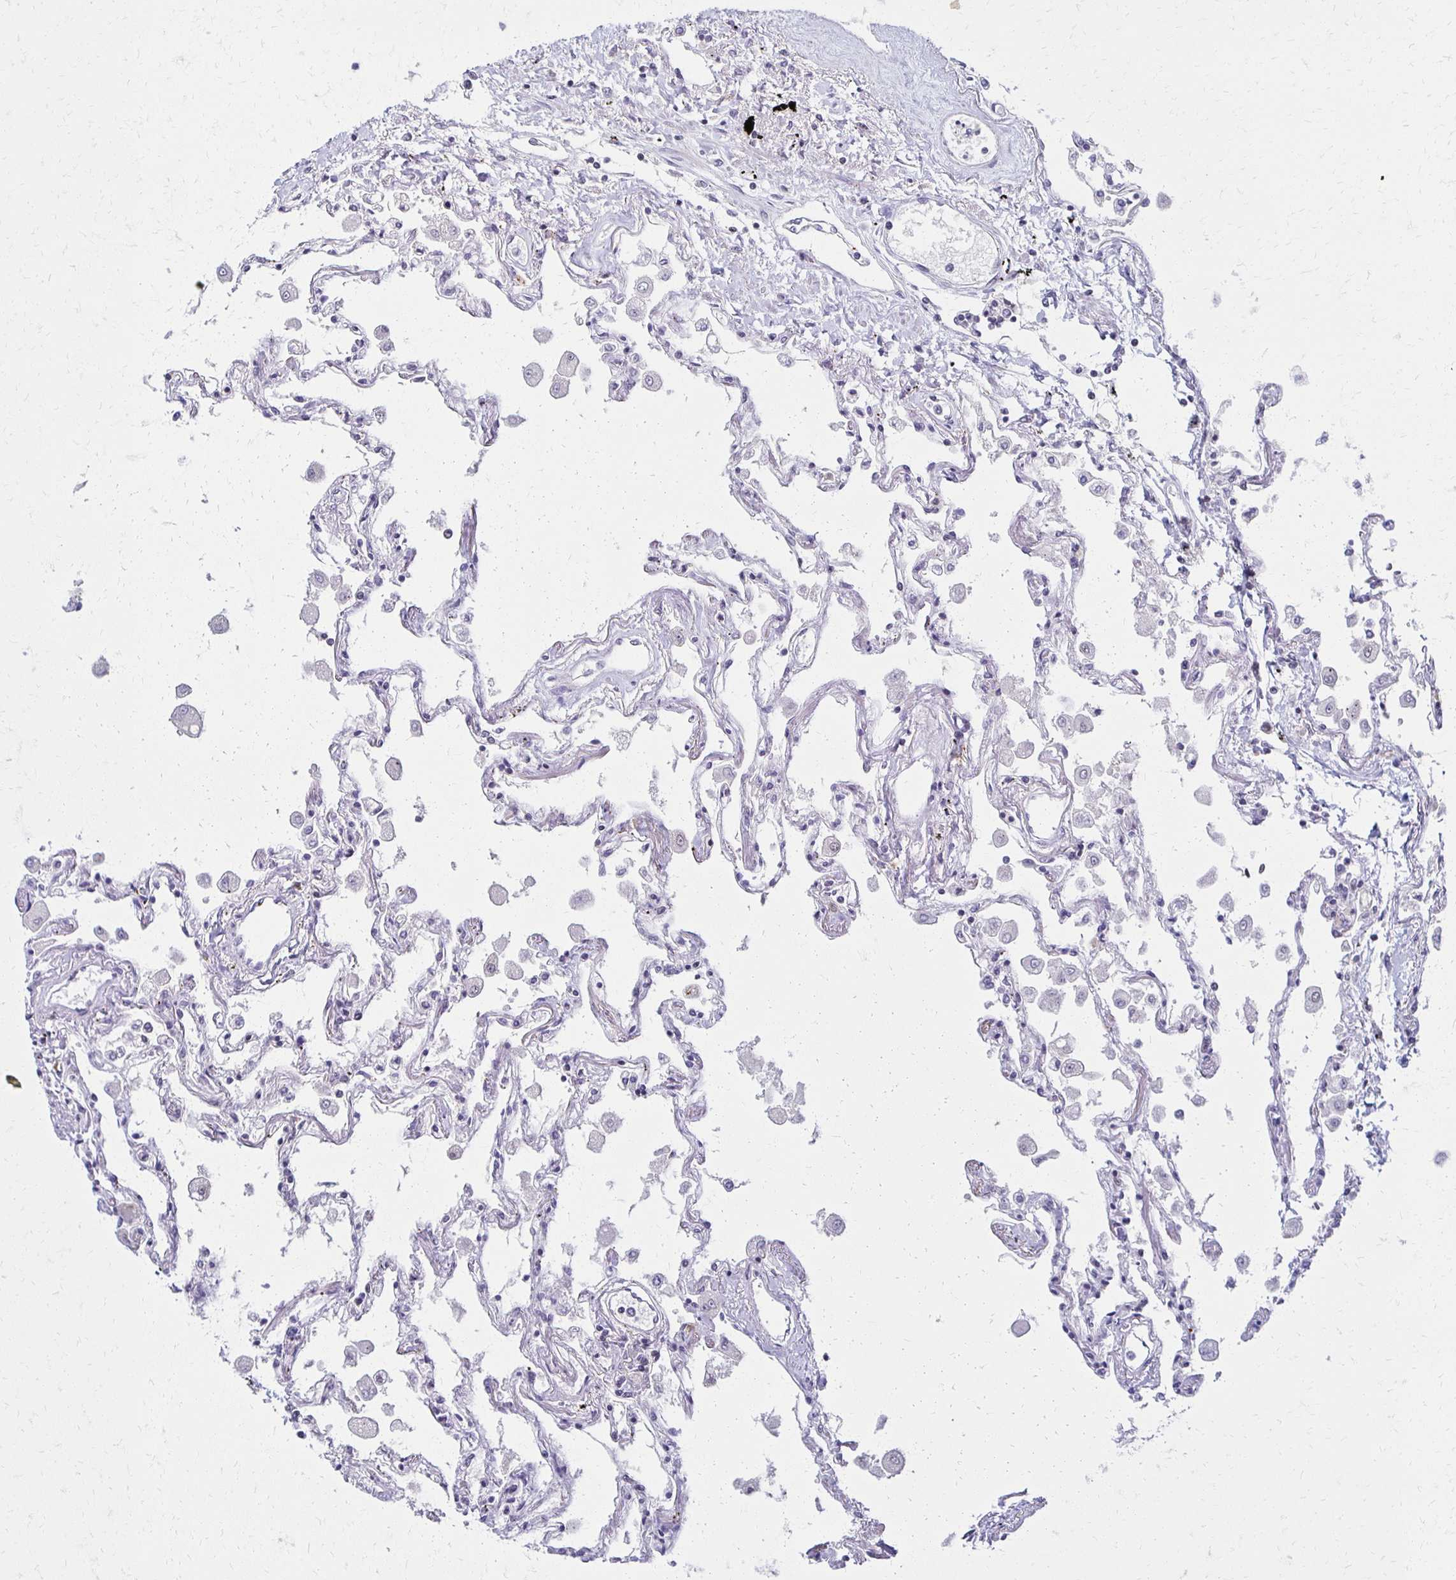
{"staining": {"intensity": "negative", "quantity": "none", "location": "none"}, "tissue": "lung", "cell_type": "Alveolar cells", "image_type": "normal", "snomed": [{"axis": "morphology", "description": "Normal tissue, NOS"}, {"axis": "morphology", "description": "Adenocarcinoma, NOS"}, {"axis": "topography", "description": "Cartilage tissue"}, {"axis": "topography", "description": "Lung"}], "caption": "Alveolar cells show no significant protein positivity in unremarkable lung.", "gene": "IRF7", "patient": {"sex": "female", "age": 67}}